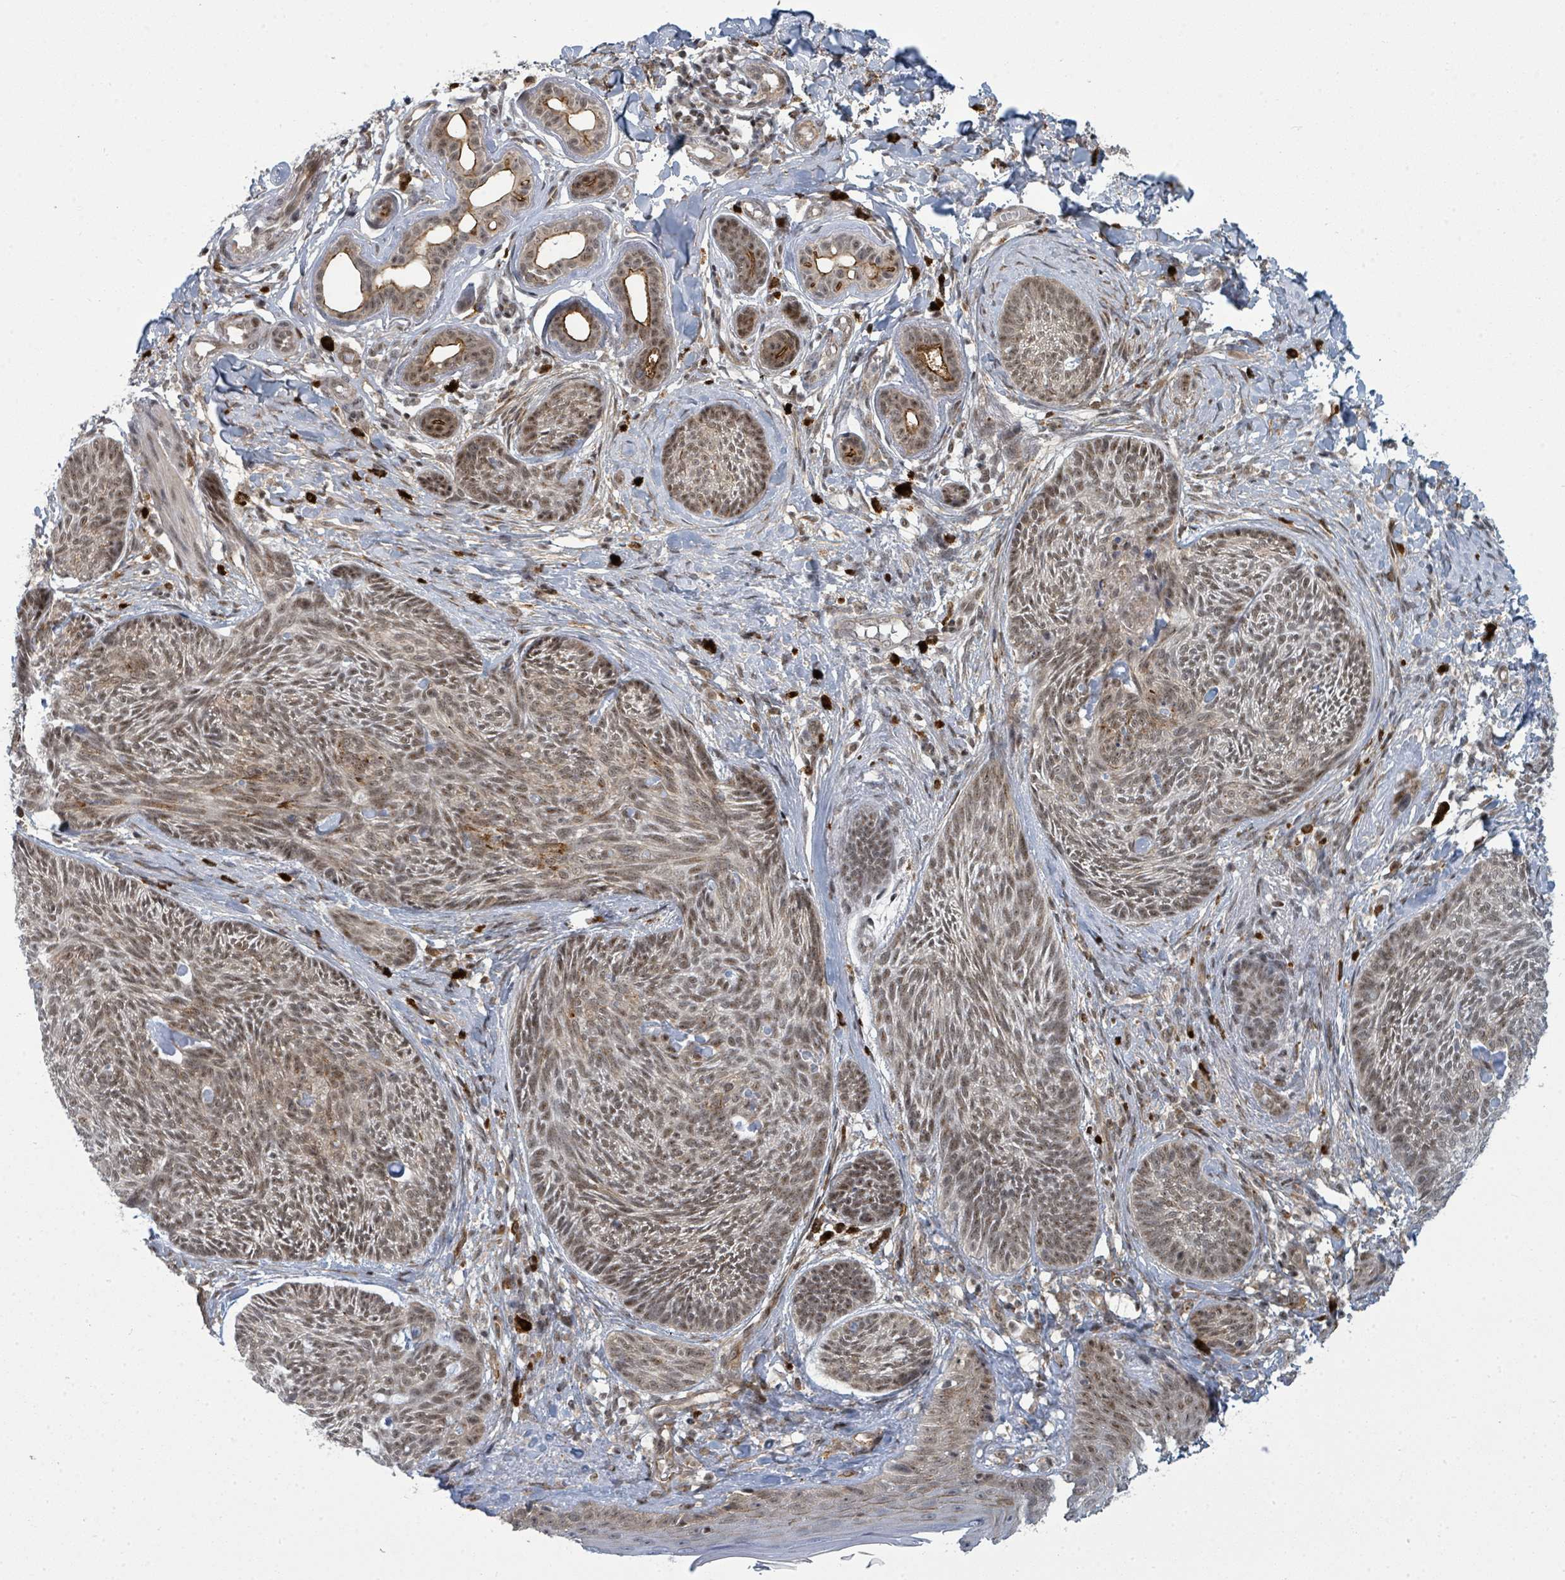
{"staining": {"intensity": "moderate", "quantity": ">75%", "location": "nuclear"}, "tissue": "skin cancer", "cell_type": "Tumor cells", "image_type": "cancer", "snomed": [{"axis": "morphology", "description": "Basal cell carcinoma"}, {"axis": "topography", "description": "Skin"}], "caption": "IHC (DAB (3,3'-diaminobenzidine)) staining of skin cancer exhibits moderate nuclear protein positivity in approximately >75% of tumor cells.", "gene": "PSMG2", "patient": {"sex": "male", "age": 73}}